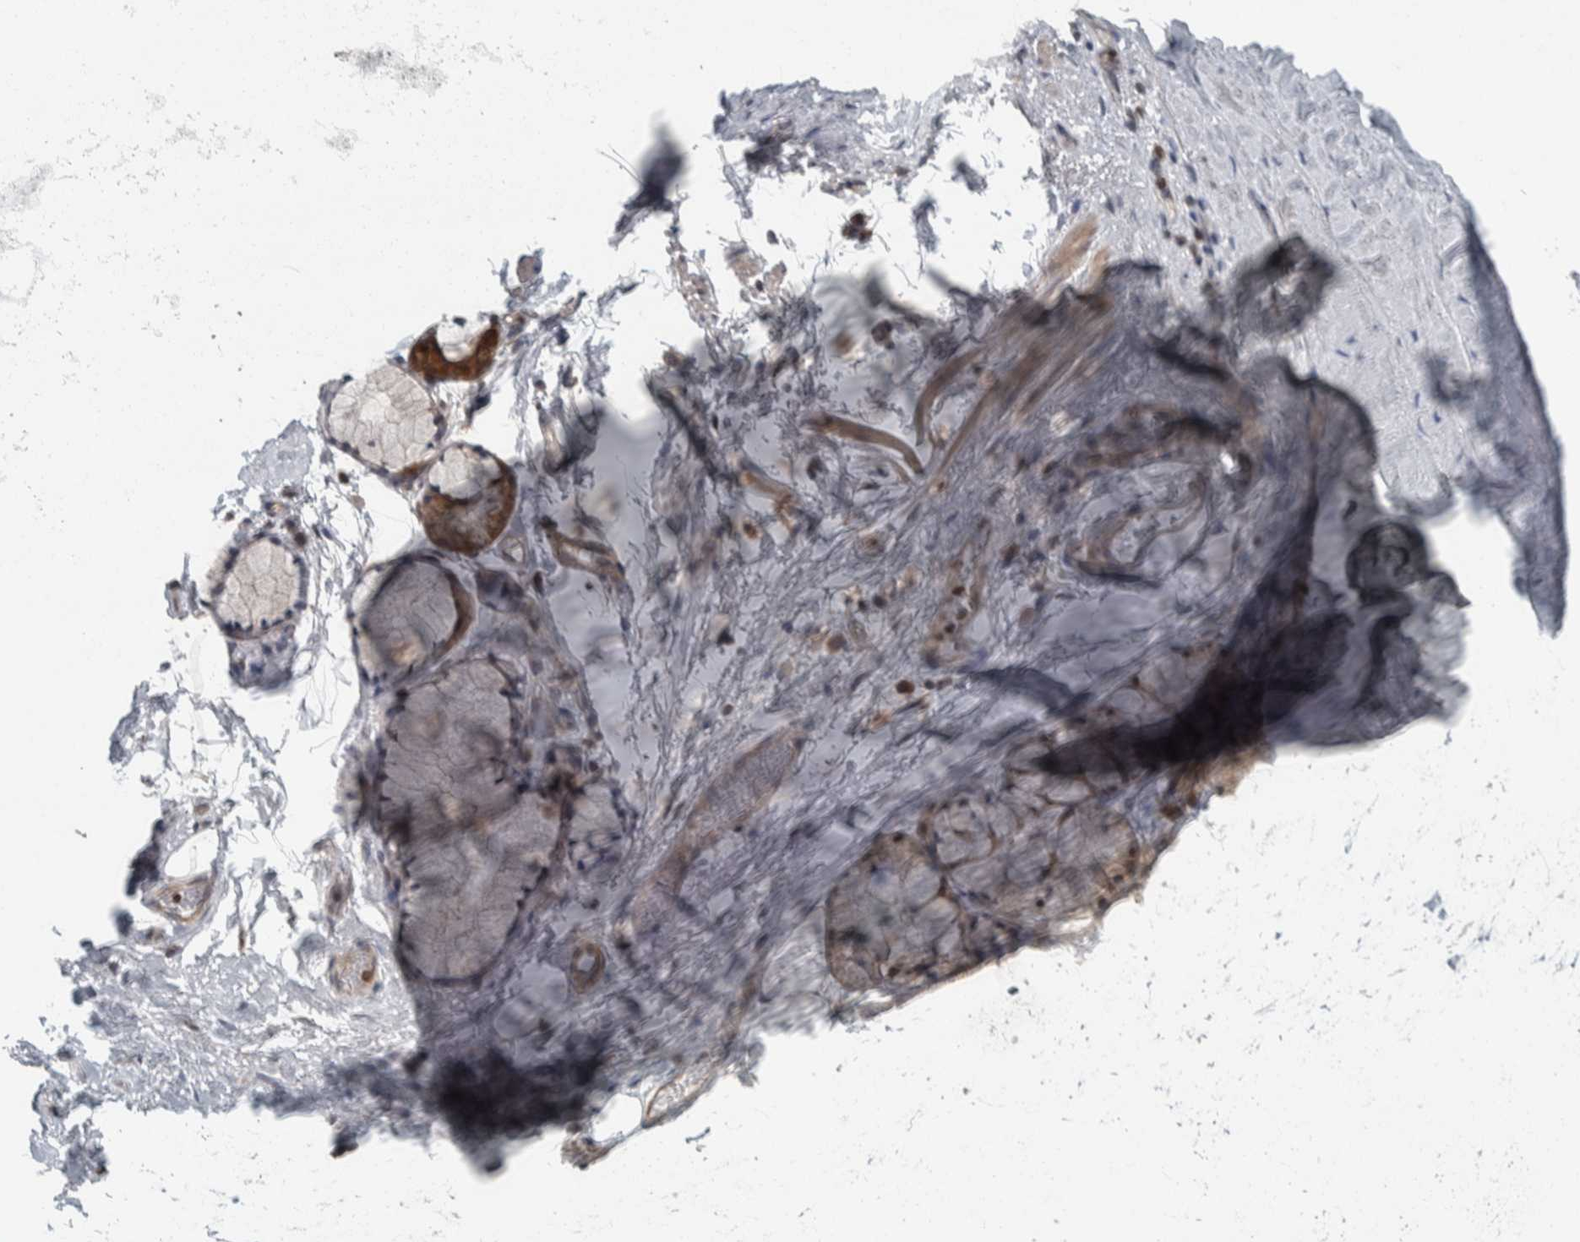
{"staining": {"intensity": "negative", "quantity": "none", "location": "none"}, "tissue": "adipose tissue", "cell_type": "Adipocytes", "image_type": "normal", "snomed": [{"axis": "morphology", "description": "Normal tissue, NOS"}, {"axis": "topography", "description": "Cartilage tissue"}, {"axis": "topography", "description": "Bronchus"}], "caption": "Immunohistochemistry of benign adipose tissue reveals no staining in adipocytes.", "gene": "CWC27", "patient": {"sex": "female", "age": 73}}